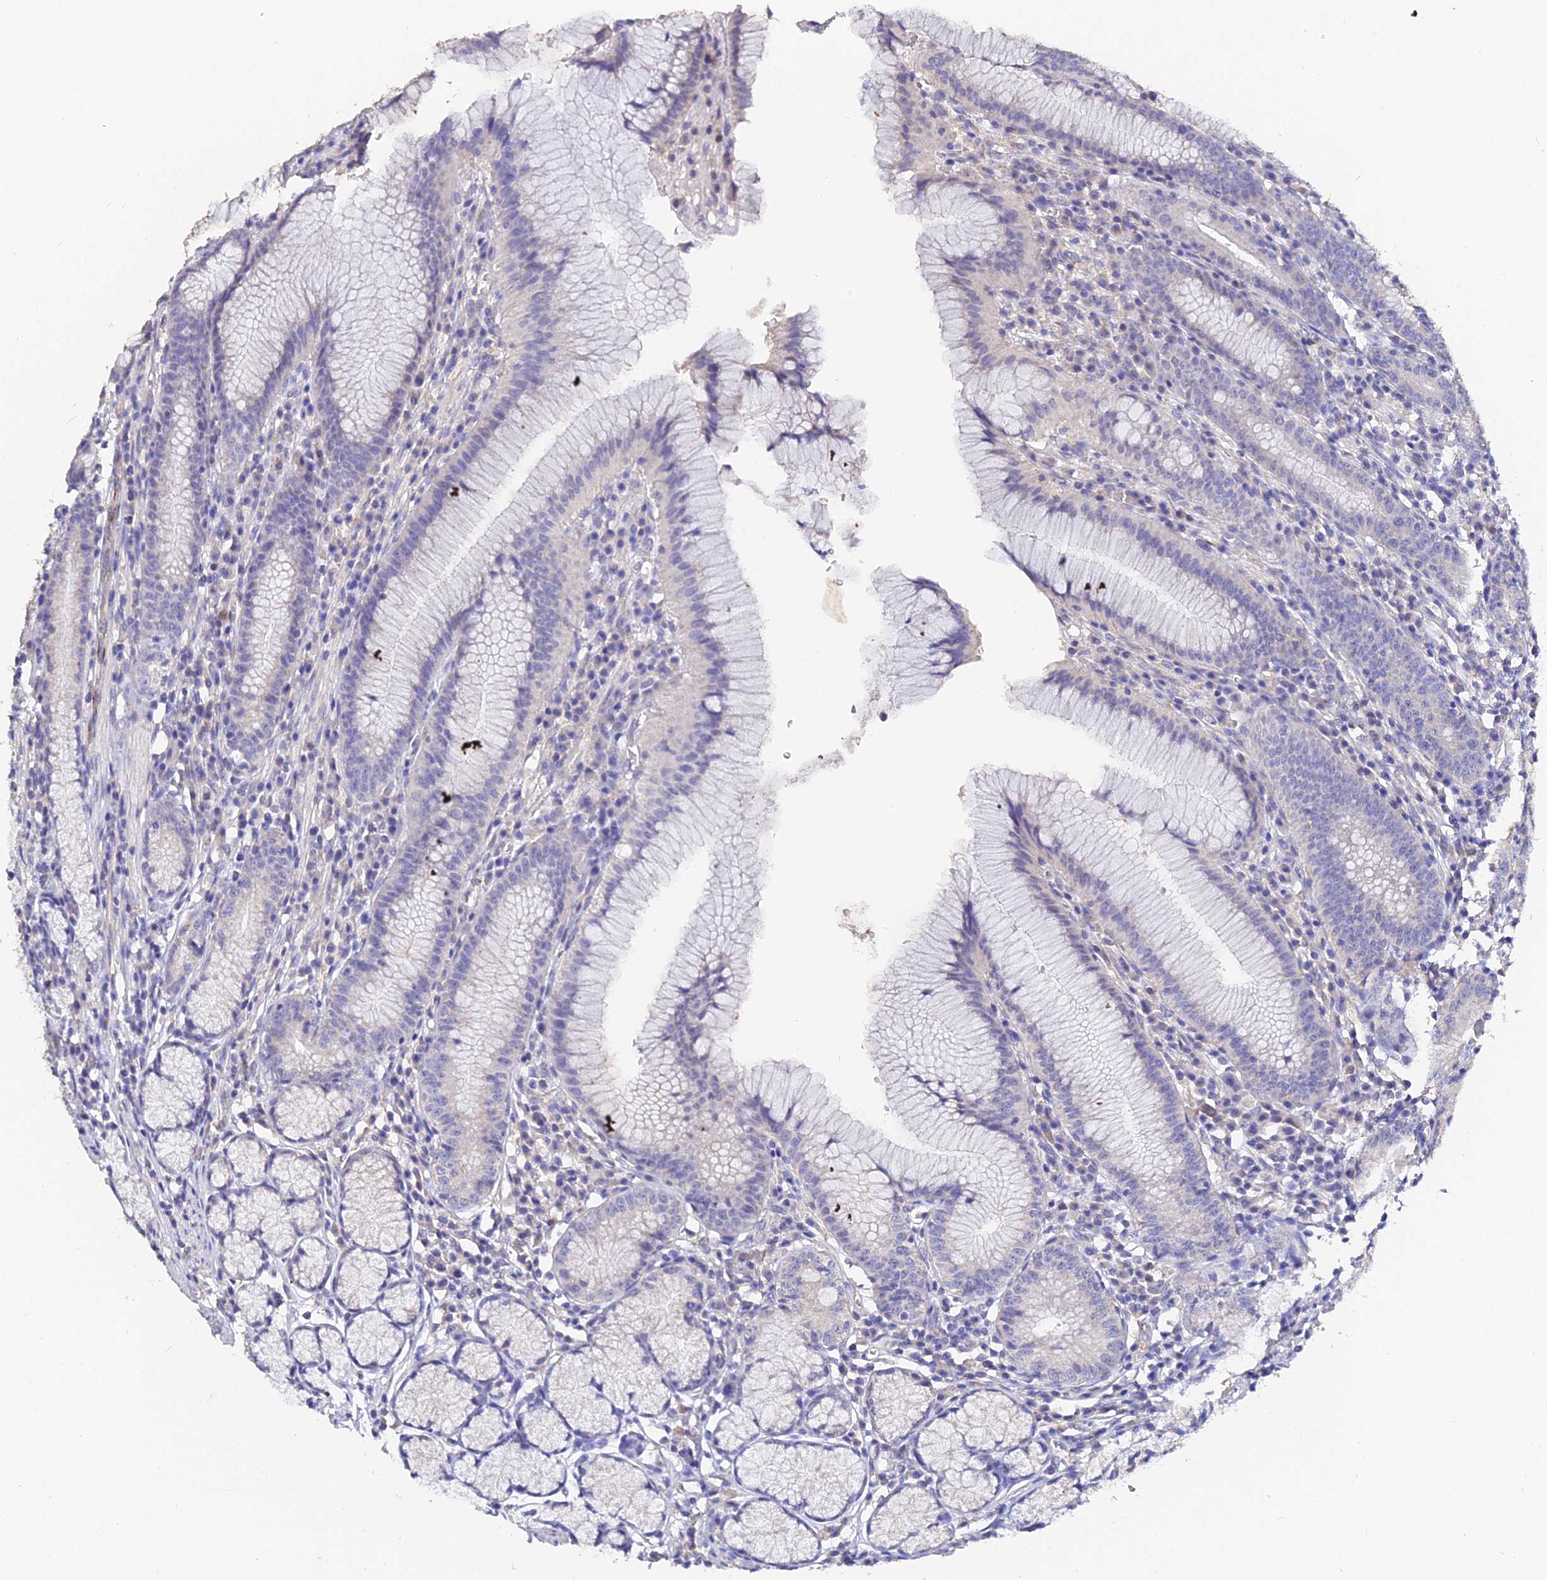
{"staining": {"intensity": "weak", "quantity": "25%-75%", "location": "cytoplasmic/membranous"}, "tissue": "stomach", "cell_type": "Glandular cells", "image_type": "normal", "snomed": [{"axis": "morphology", "description": "Normal tissue, NOS"}, {"axis": "topography", "description": "Stomach"}], "caption": "An immunohistochemistry photomicrograph of benign tissue is shown. Protein staining in brown shows weak cytoplasmic/membranous positivity in stomach within glandular cells. (Stains: DAB (3,3'-diaminobenzidine) in brown, nuclei in blue, Microscopy: brightfield microscopy at high magnification).", "gene": "ESM1", "patient": {"sex": "male", "age": 55}}